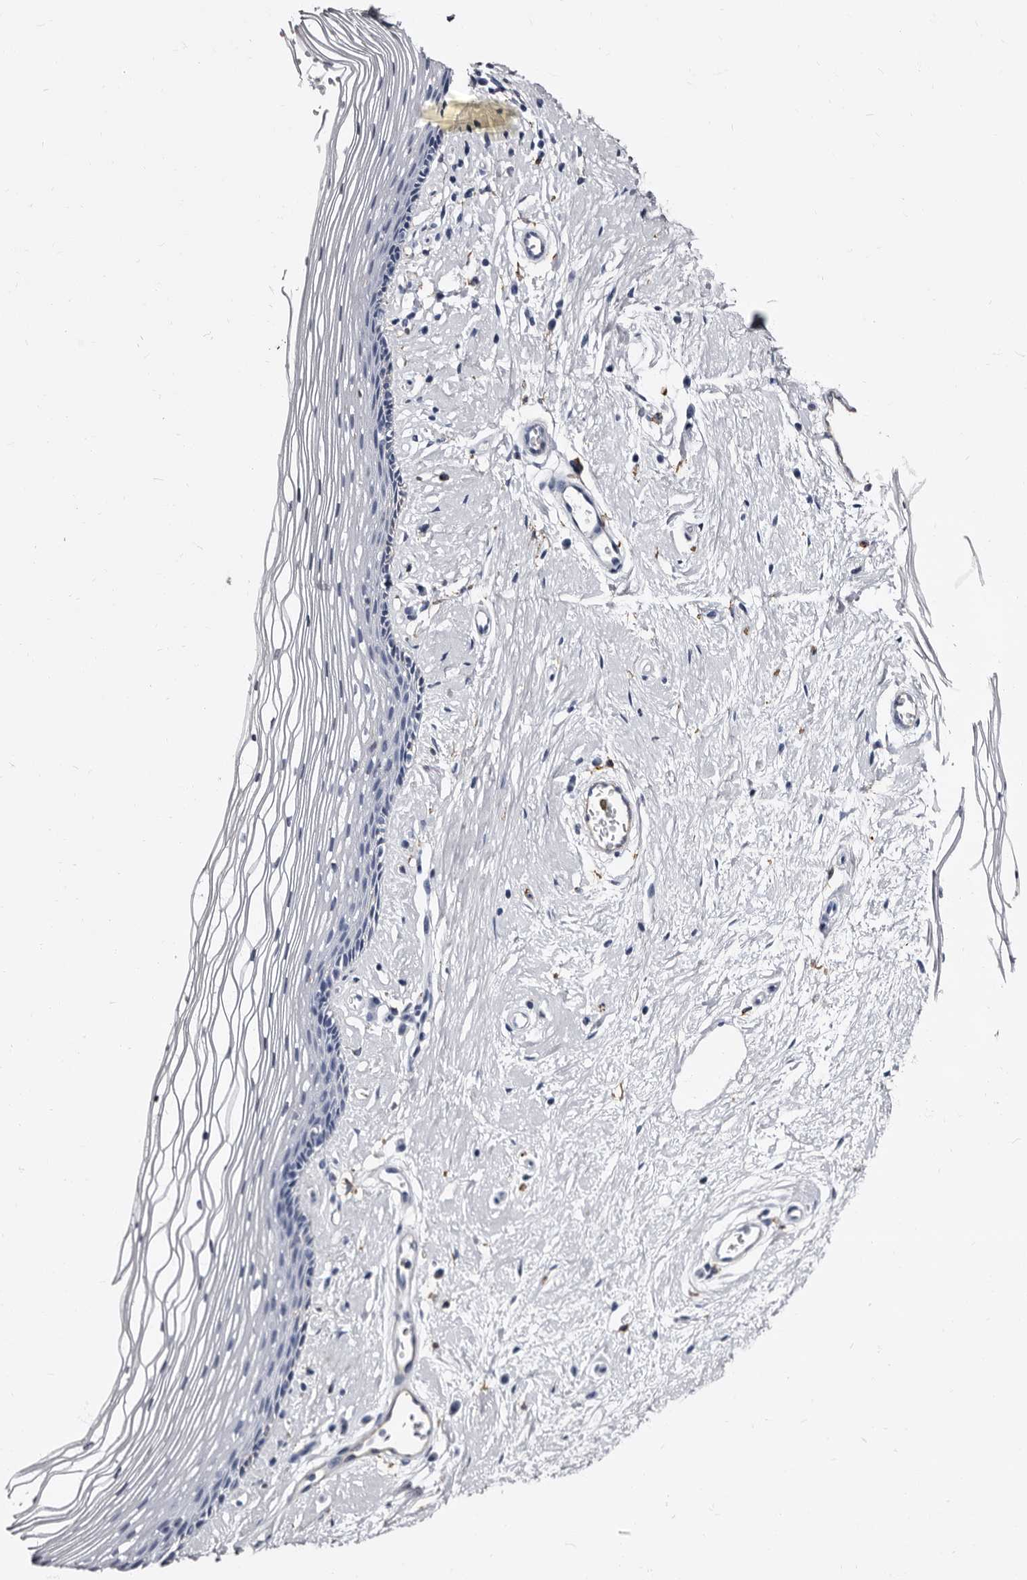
{"staining": {"intensity": "negative", "quantity": "none", "location": "none"}, "tissue": "vagina", "cell_type": "Squamous epithelial cells", "image_type": "normal", "snomed": [{"axis": "morphology", "description": "Normal tissue, NOS"}, {"axis": "topography", "description": "Vagina"}], "caption": "DAB (3,3'-diaminobenzidine) immunohistochemical staining of benign human vagina shows no significant staining in squamous epithelial cells.", "gene": "EPB41L3", "patient": {"sex": "female", "age": 46}}